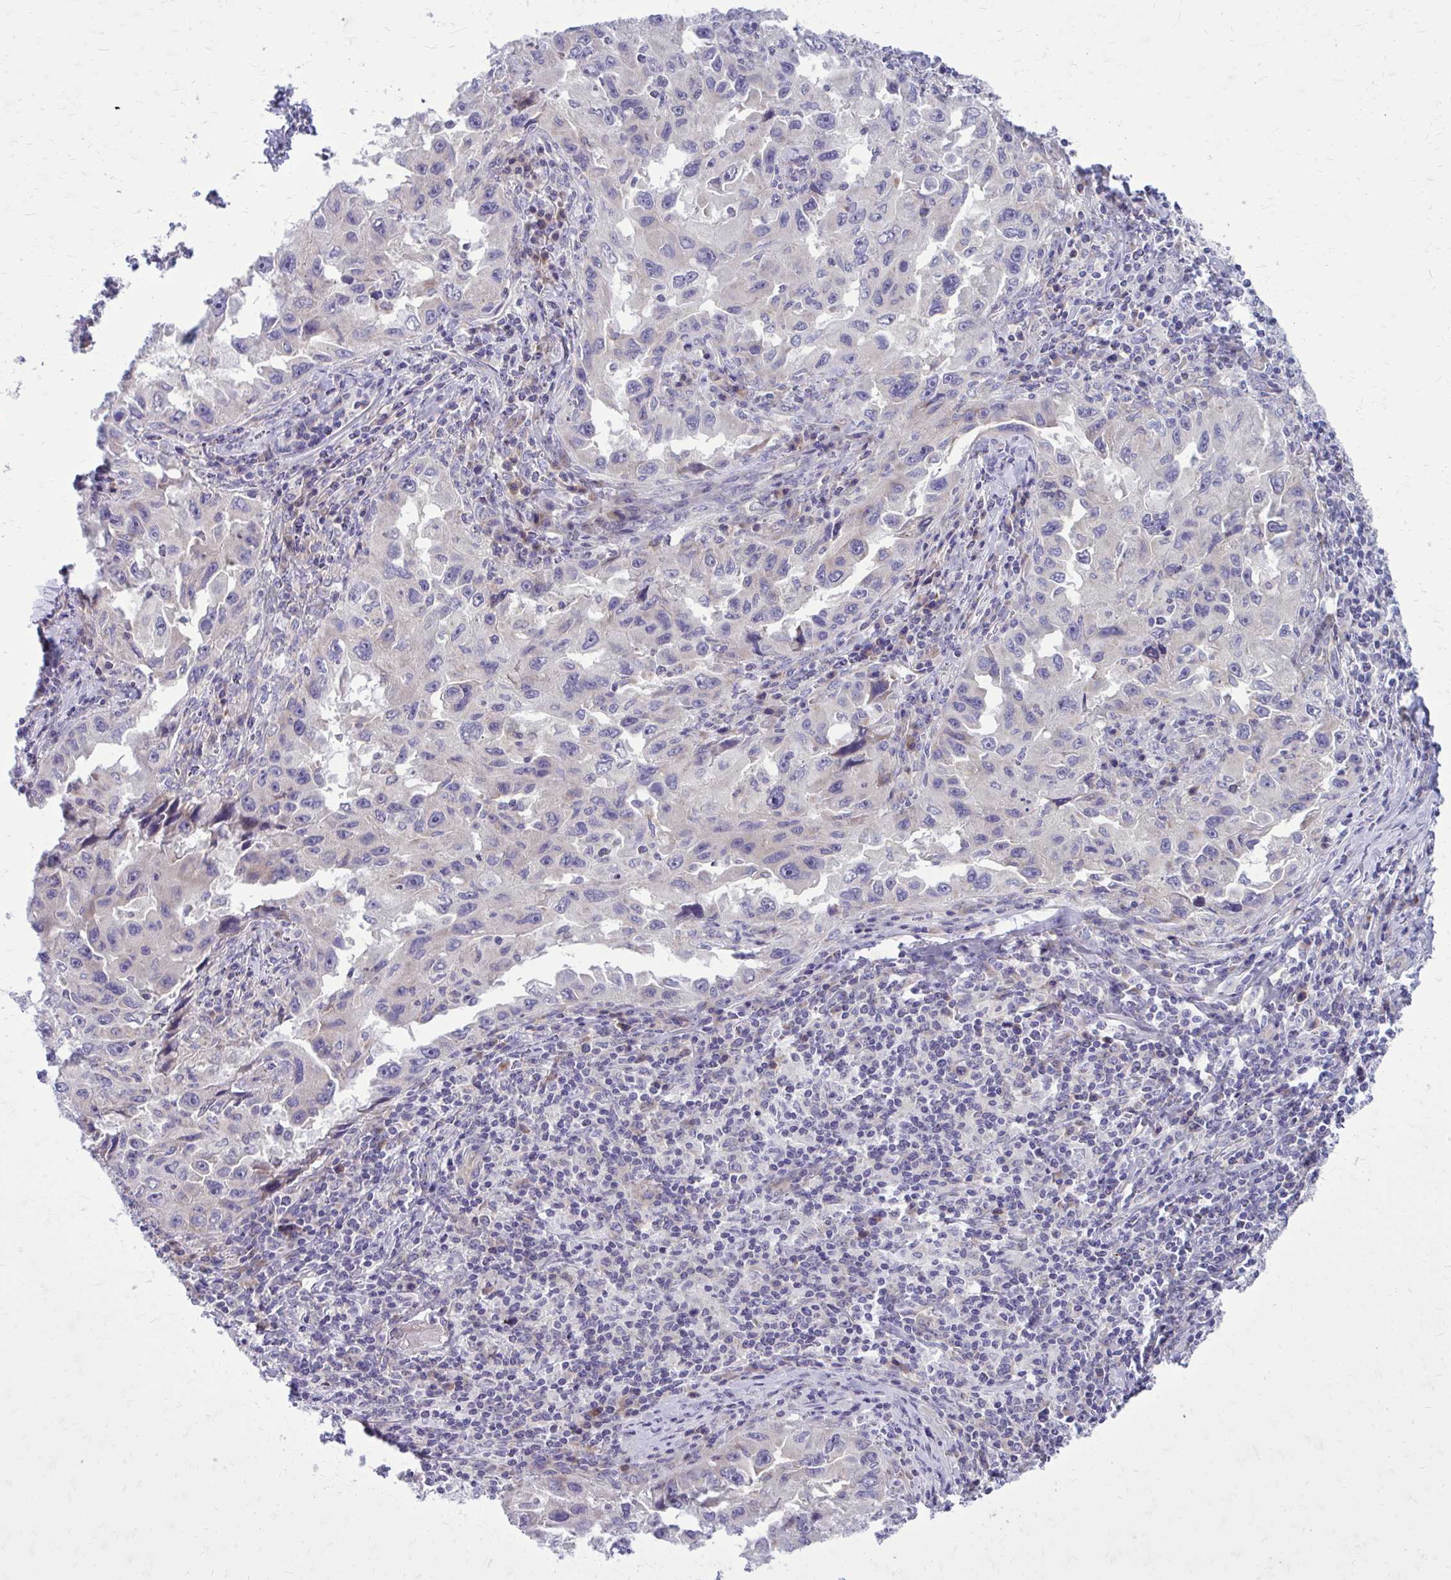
{"staining": {"intensity": "negative", "quantity": "none", "location": "none"}, "tissue": "lung cancer", "cell_type": "Tumor cells", "image_type": "cancer", "snomed": [{"axis": "morphology", "description": "Adenocarcinoma, NOS"}, {"axis": "topography", "description": "Lung"}], "caption": "Immunohistochemical staining of lung cancer demonstrates no significant positivity in tumor cells. (DAB (3,3'-diaminobenzidine) immunohistochemistry with hematoxylin counter stain).", "gene": "GIGYF2", "patient": {"sex": "female", "age": 73}}